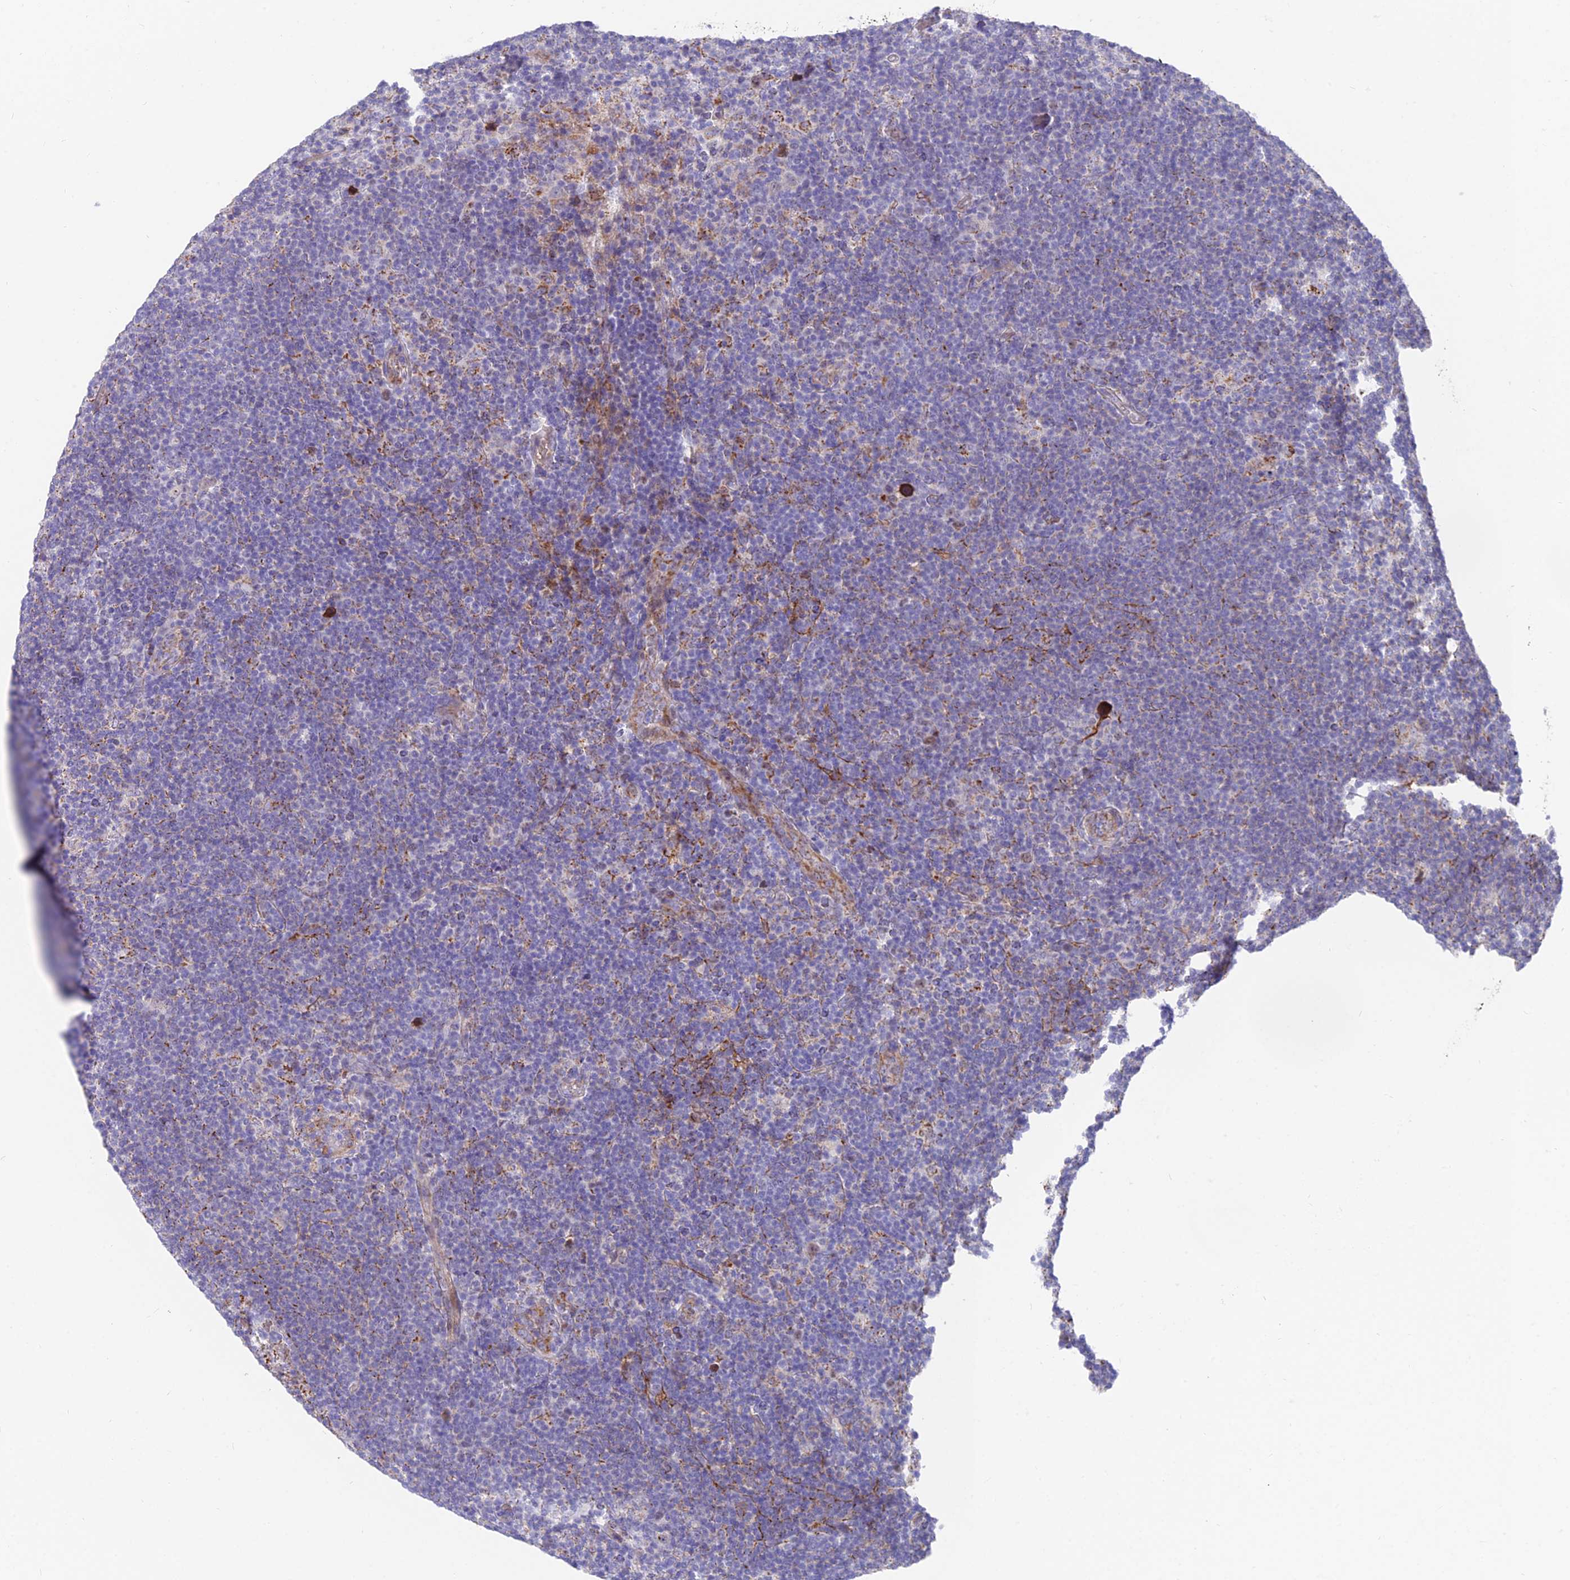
{"staining": {"intensity": "negative", "quantity": "none", "location": "none"}, "tissue": "lymphoma", "cell_type": "Tumor cells", "image_type": "cancer", "snomed": [{"axis": "morphology", "description": "Hodgkin's disease, NOS"}, {"axis": "topography", "description": "Lymph node"}], "caption": "Hodgkin's disease was stained to show a protein in brown. There is no significant expression in tumor cells.", "gene": "TIGD6", "patient": {"sex": "female", "age": 57}}